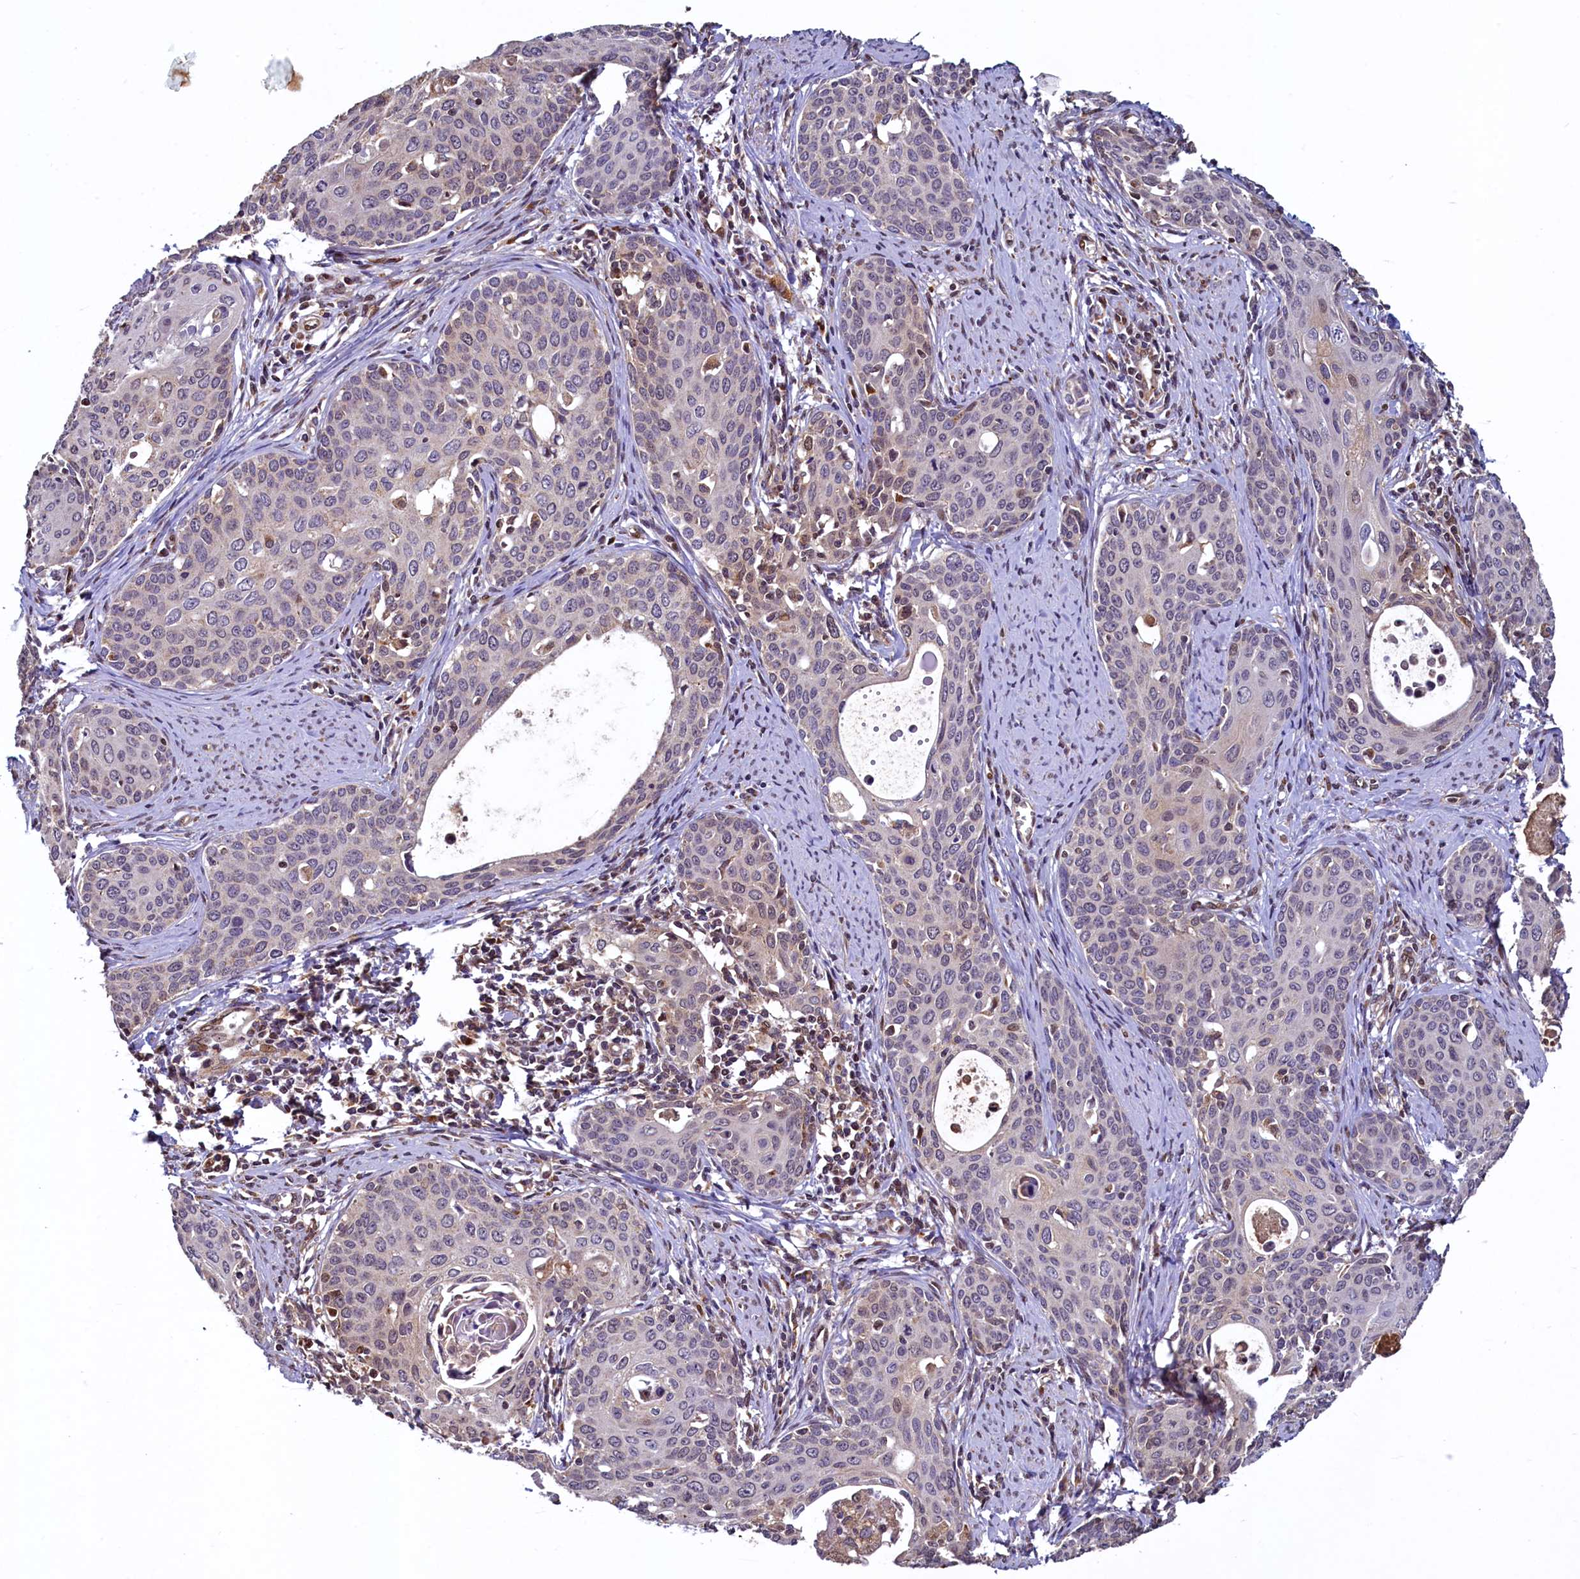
{"staining": {"intensity": "weak", "quantity": "<25%", "location": "nuclear"}, "tissue": "cervical cancer", "cell_type": "Tumor cells", "image_type": "cancer", "snomed": [{"axis": "morphology", "description": "Squamous cell carcinoma, NOS"}, {"axis": "topography", "description": "Cervix"}], "caption": "IHC of human cervical squamous cell carcinoma displays no staining in tumor cells.", "gene": "ZNF577", "patient": {"sex": "female", "age": 52}}